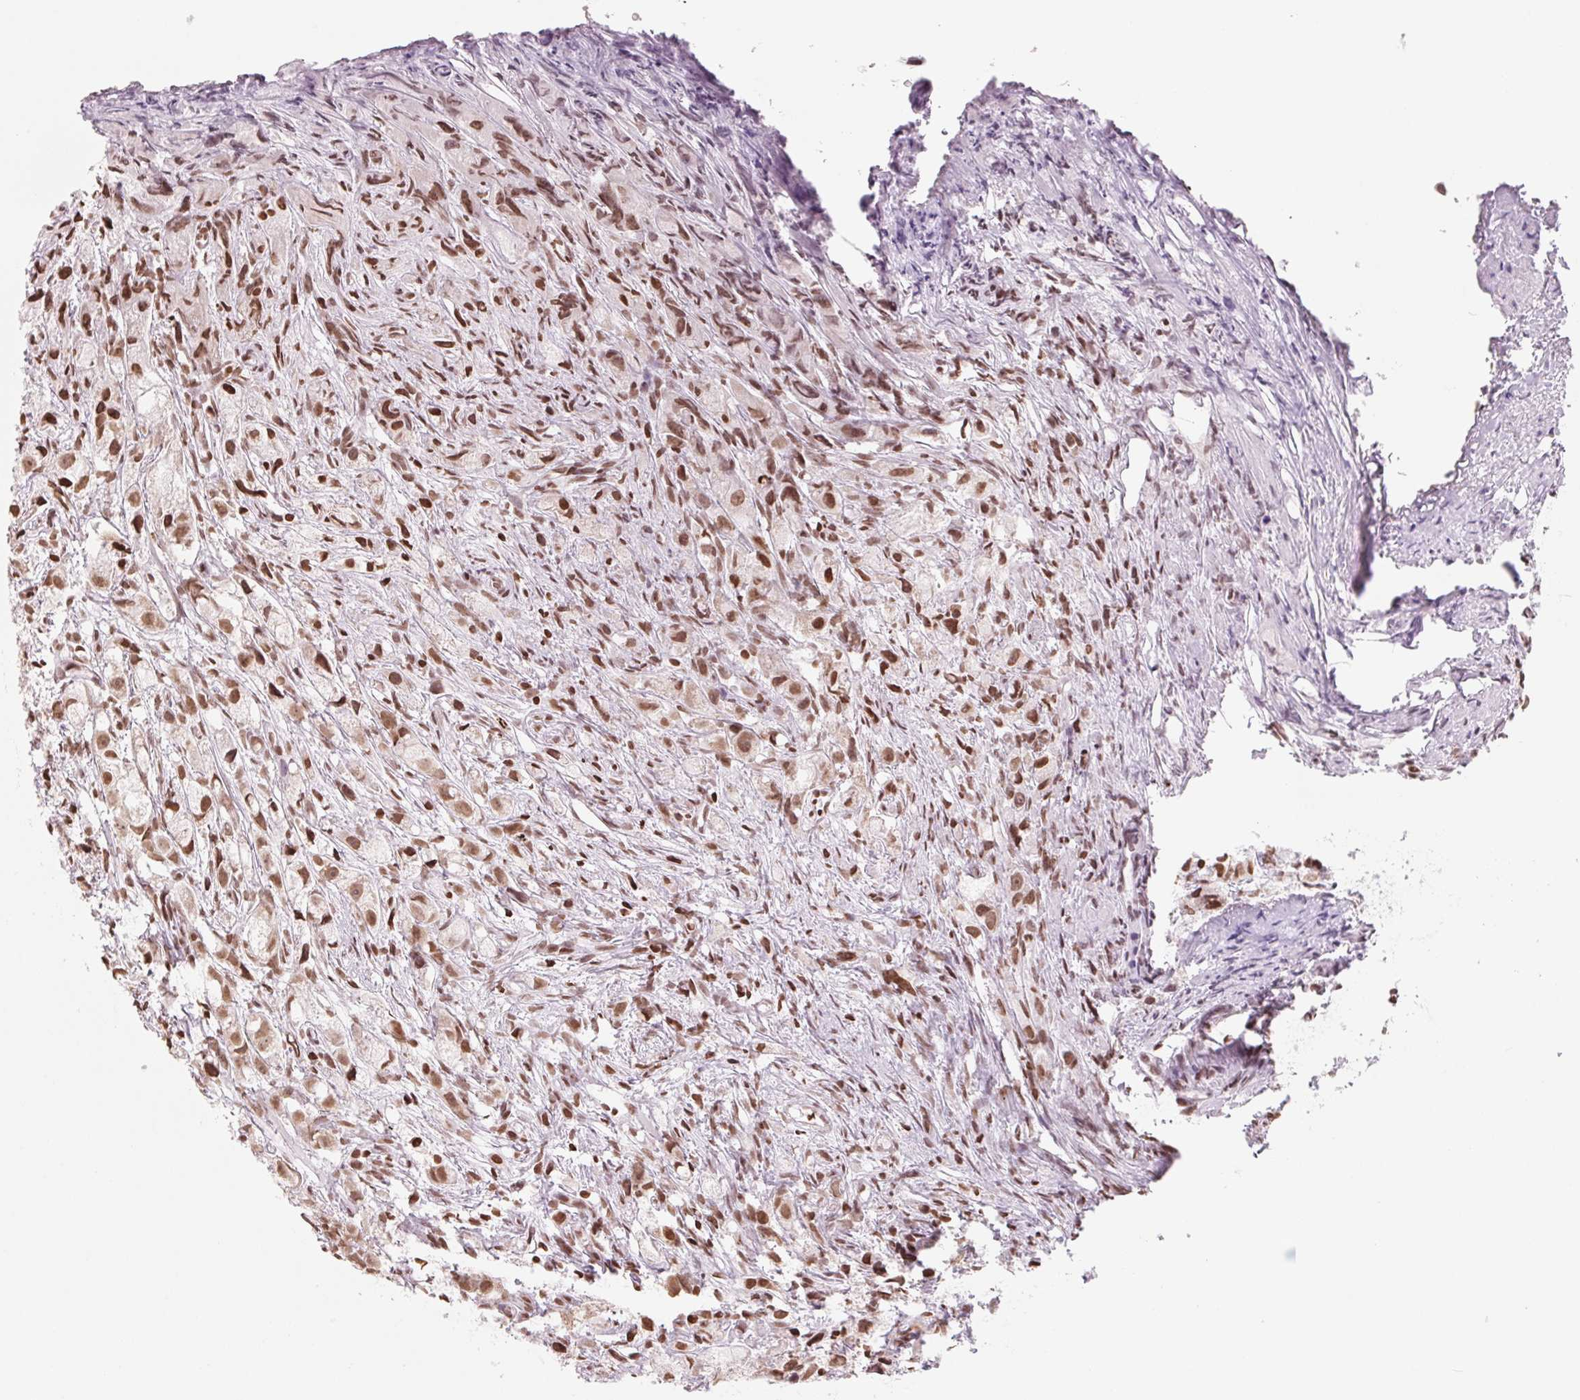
{"staining": {"intensity": "moderate", "quantity": ">75%", "location": "nuclear"}, "tissue": "prostate cancer", "cell_type": "Tumor cells", "image_type": "cancer", "snomed": [{"axis": "morphology", "description": "Adenocarcinoma, High grade"}, {"axis": "topography", "description": "Prostate"}], "caption": "A brown stain labels moderate nuclear expression of a protein in prostate cancer (high-grade adenocarcinoma) tumor cells. The staining was performed using DAB (3,3'-diaminobenzidine) to visualize the protein expression in brown, while the nuclei were stained in blue with hematoxylin (Magnification: 20x).", "gene": "SMIM12", "patient": {"sex": "male", "age": 75}}